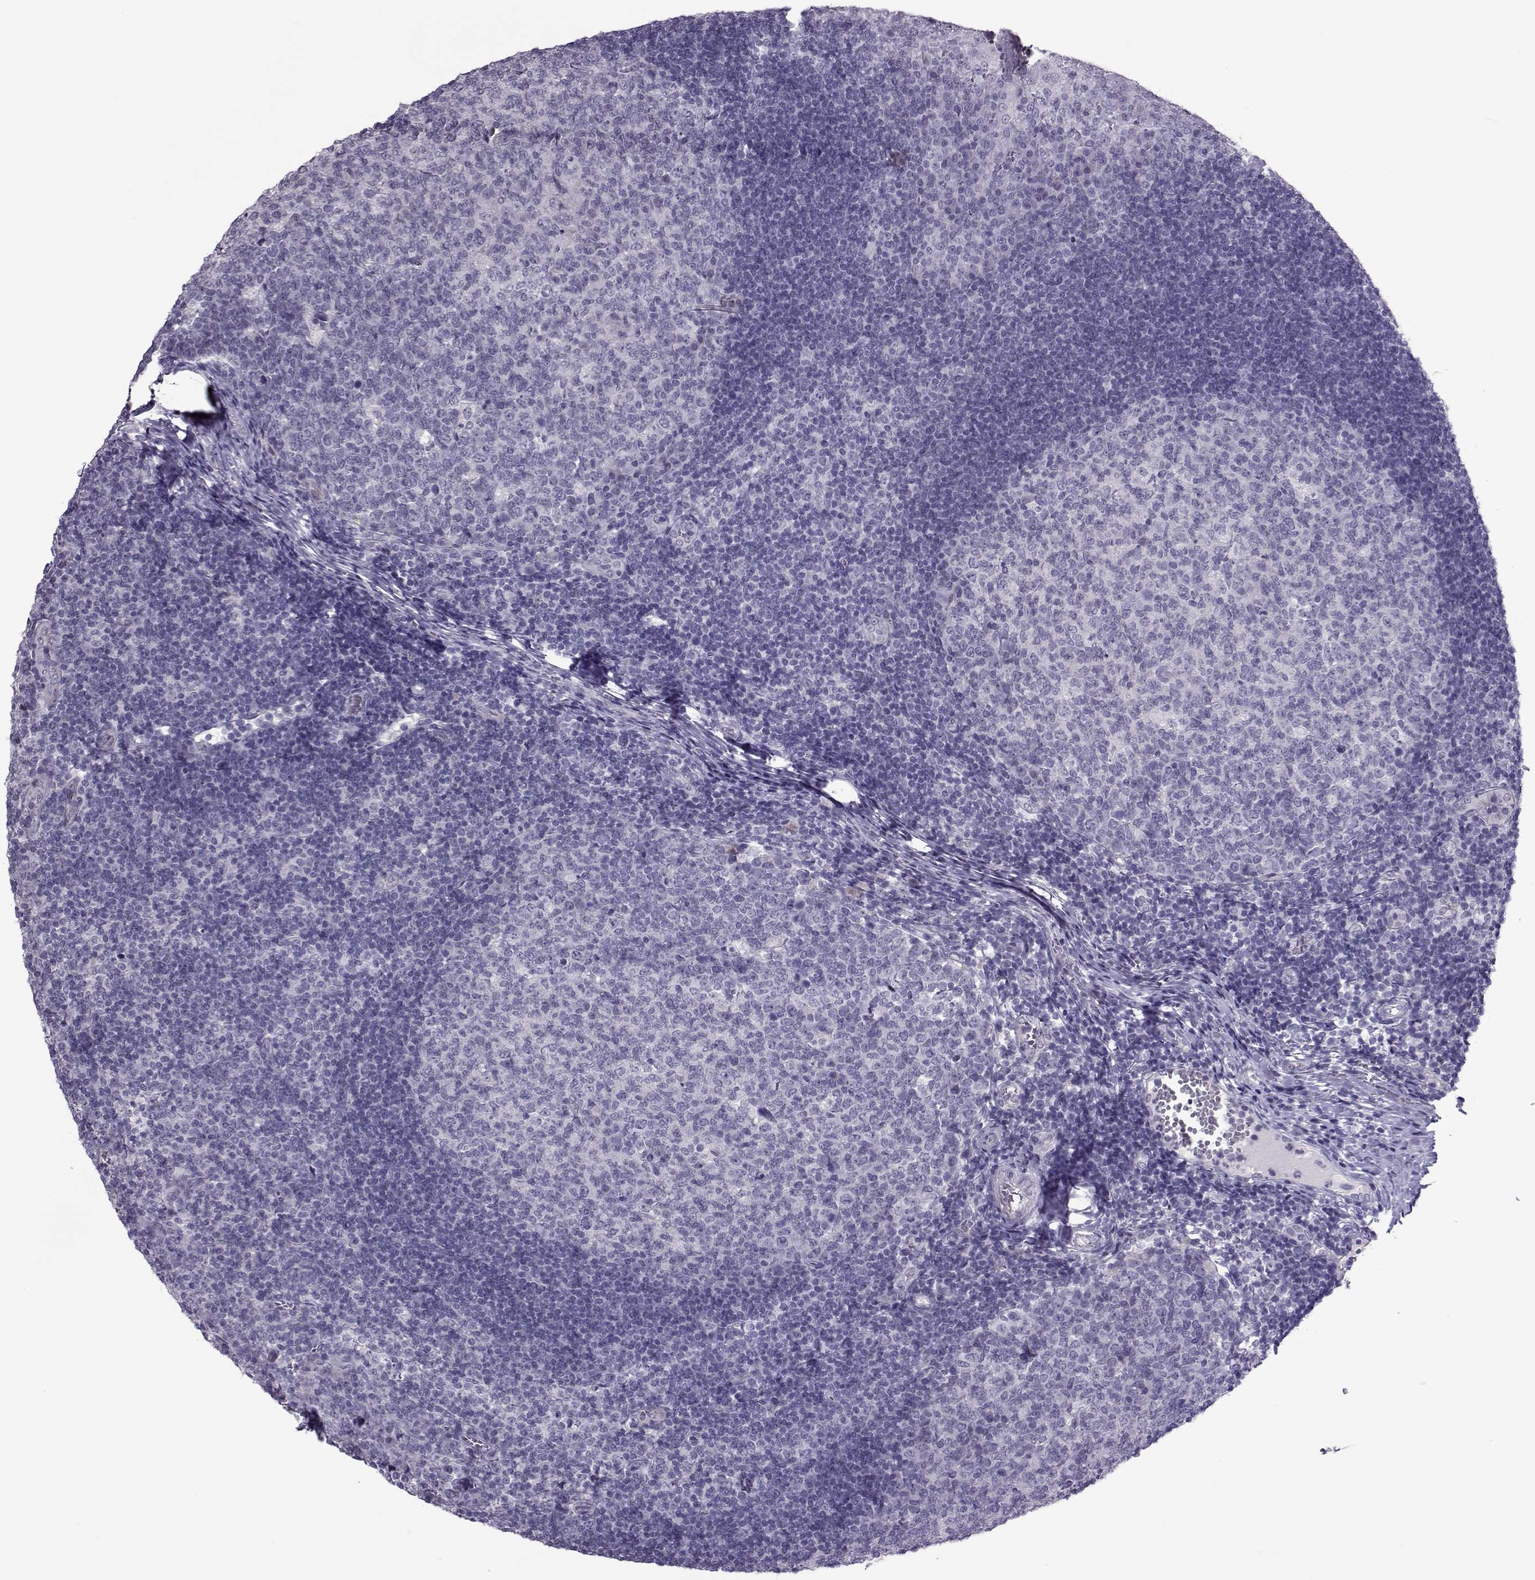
{"staining": {"intensity": "negative", "quantity": "none", "location": "none"}, "tissue": "tonsil", "cell_type": "Germinal center cells", "image_type": "normal", "snomed": [{"axis": "morphology", "description": "Normal tissue, NOS"}, {"axis": "topography", "description": "Tonsil"}], "caption": "Protein analysis of unremarkable tonsil demonstrates no significant expression in germinal center cells. (DAB (3,3'-diaminobenzidine) immunohistochemistry, high magnification).", "gene": "ASRGL1", "patient": {"sex": "female", "age": 13}}